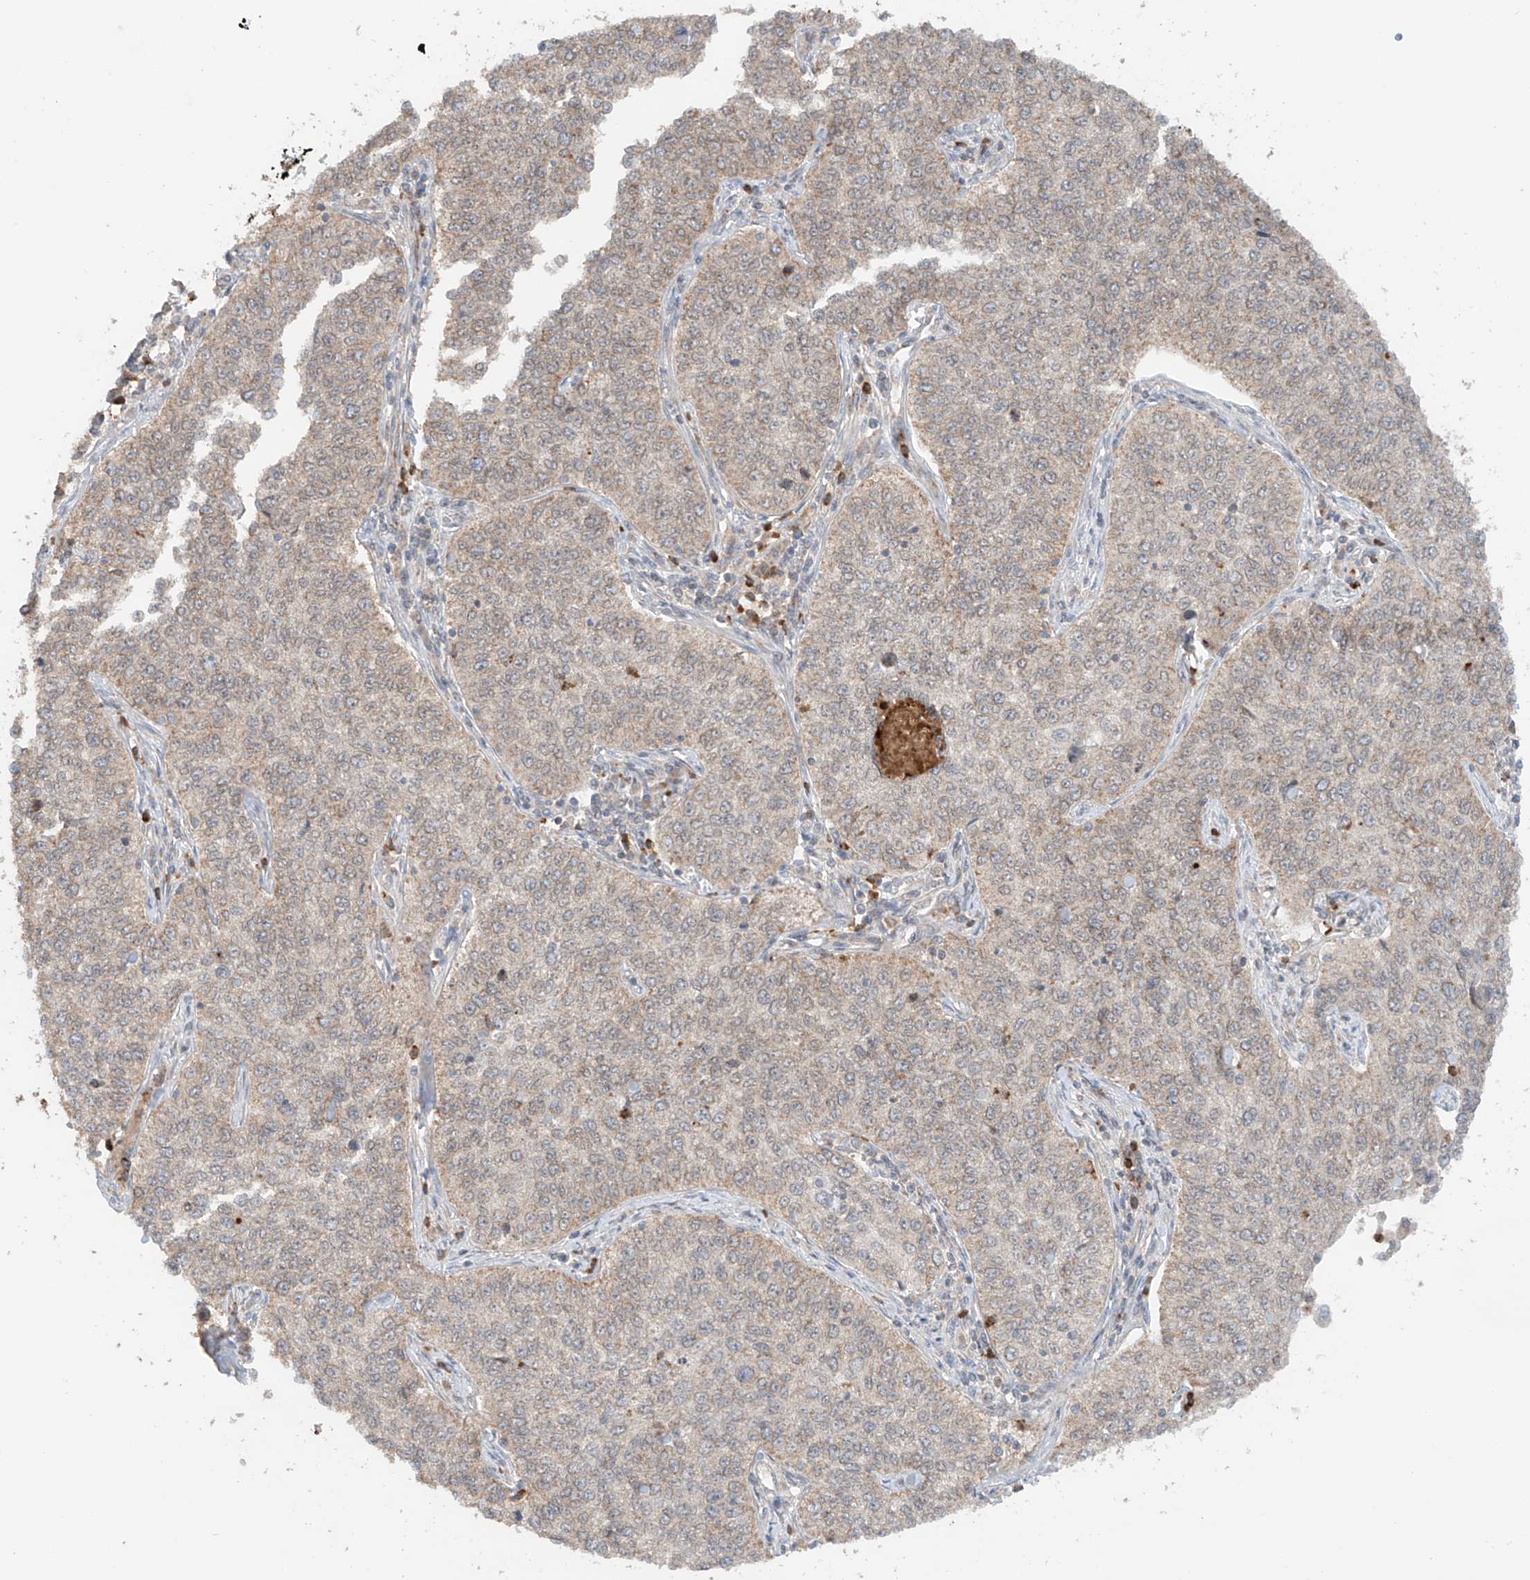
{"staining": {"intensity": "weak", "quantity": "25%-75%", "location": "cytoplasmic/membranous"}, "tissue": "cervical cancer", "cell_type": "Tumor cells", "image_type": "cancer", "snomed": [{"axis": "morphology", "description": "Squamous cell carcinoma, NOS"}, {"axis": "topography", "description": "Cervix"}], "caption": "Protein expression analysis of human cervical cancer (squamous cell carcinoma) reveals weak cytoplasmic/membranous staining in approximately 25%-75% of tumor cells.", "gene": "AHCTF1", "patient": {"sex": "female", "age": 35}}